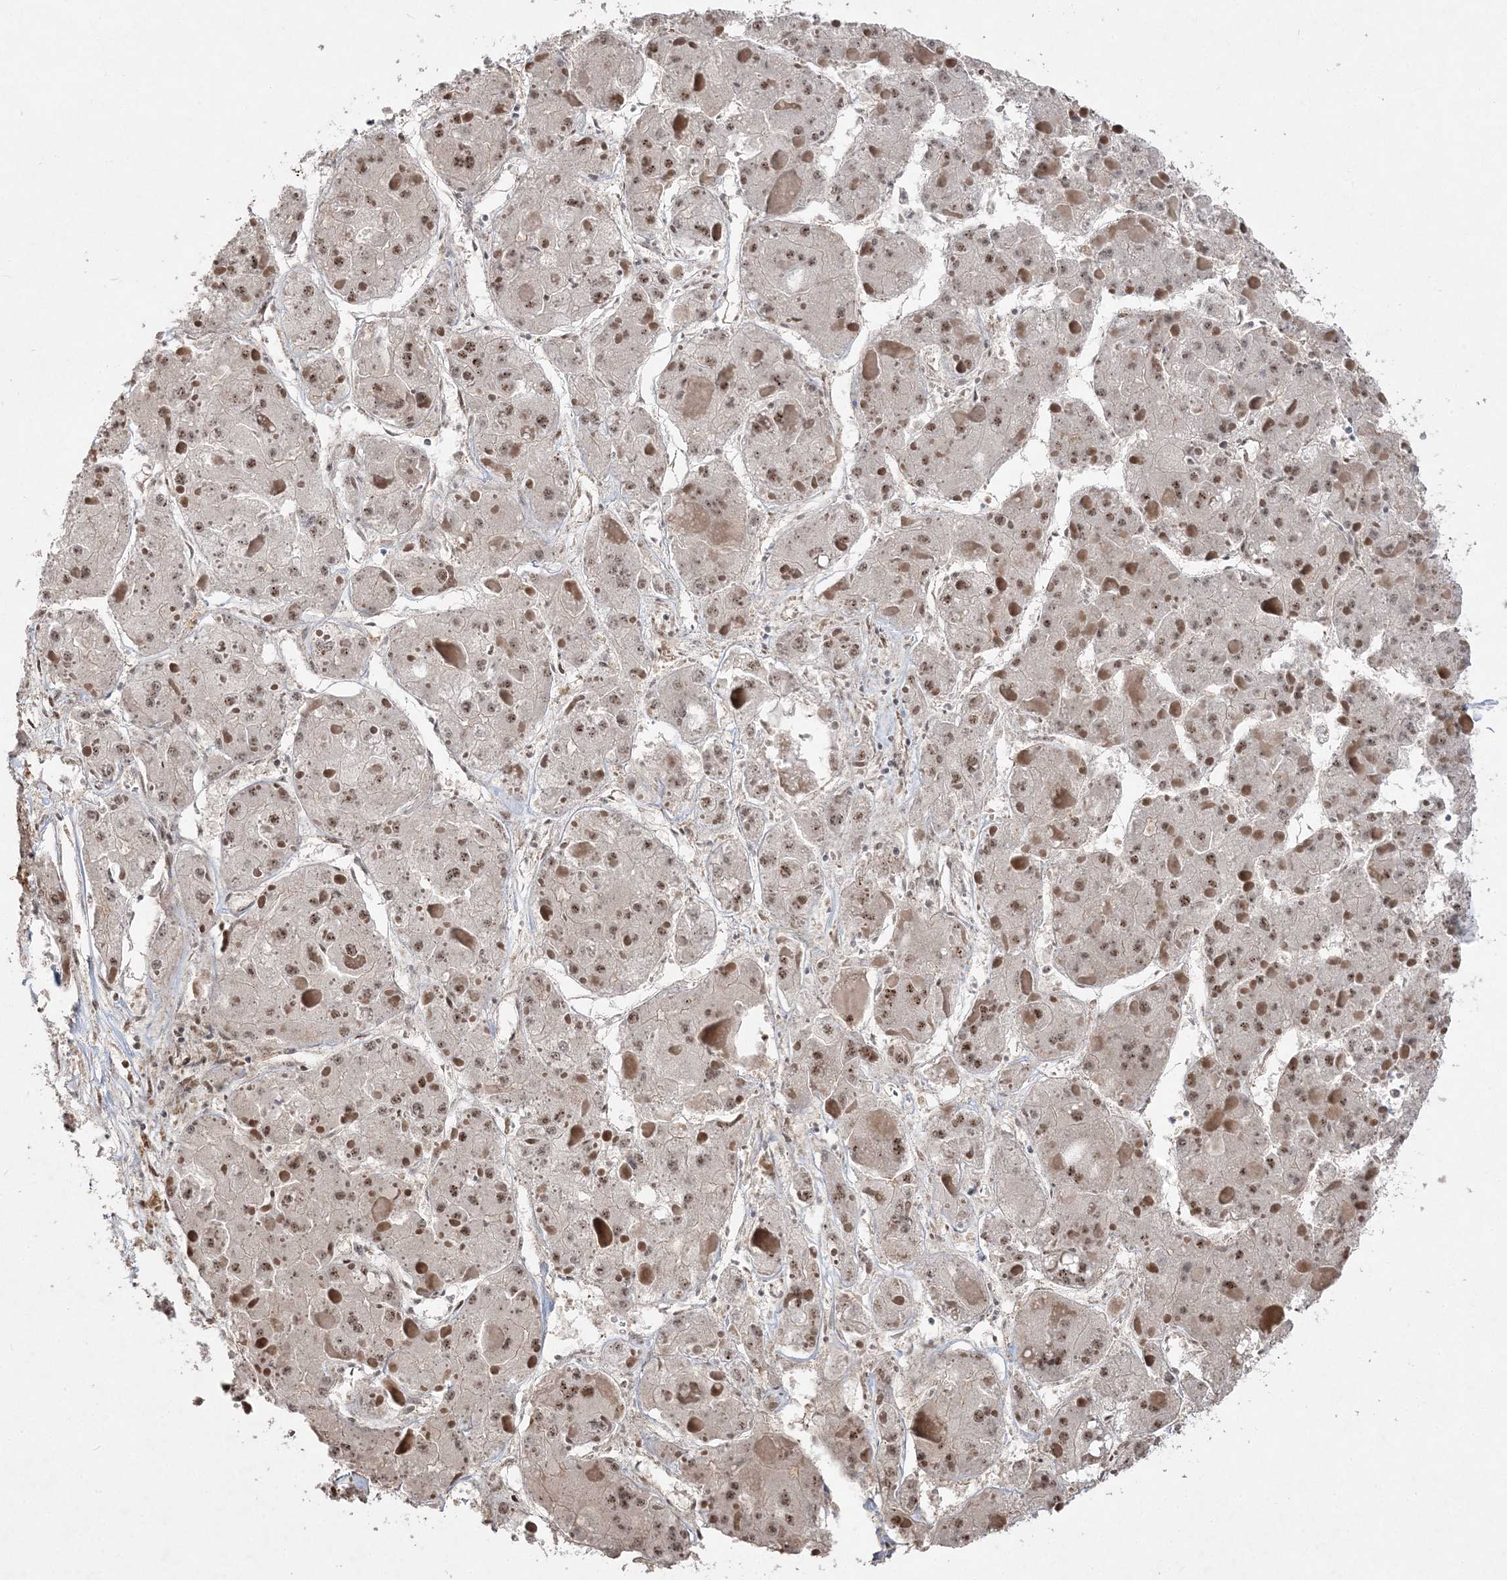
{"staining": {"intensity": "moderate", "quantity": ">75%", "location": "nuclear"}, "tissue": "liver cancer", "cell_type": "Tumor cells", "image_type": "cancer", "snomed": [{"axis": "morphology", "description": "Carcinoma, Hepatocellular, NOS"}, {"axis": "topography", "description": "Liver"}], "caption": "Immunohistochemical staining of human hepatocellular carcinoma (liver) shows medium levels of moderate nuclear protein positivity in about >75% of tumor cells. The protein of interest is stained brown, and the nuclei are stained in blue (DAB IHC with brightfield microscopy, high magnification).", "gene": "RBM17", "patient": {"sex": "female", "age": 73}}